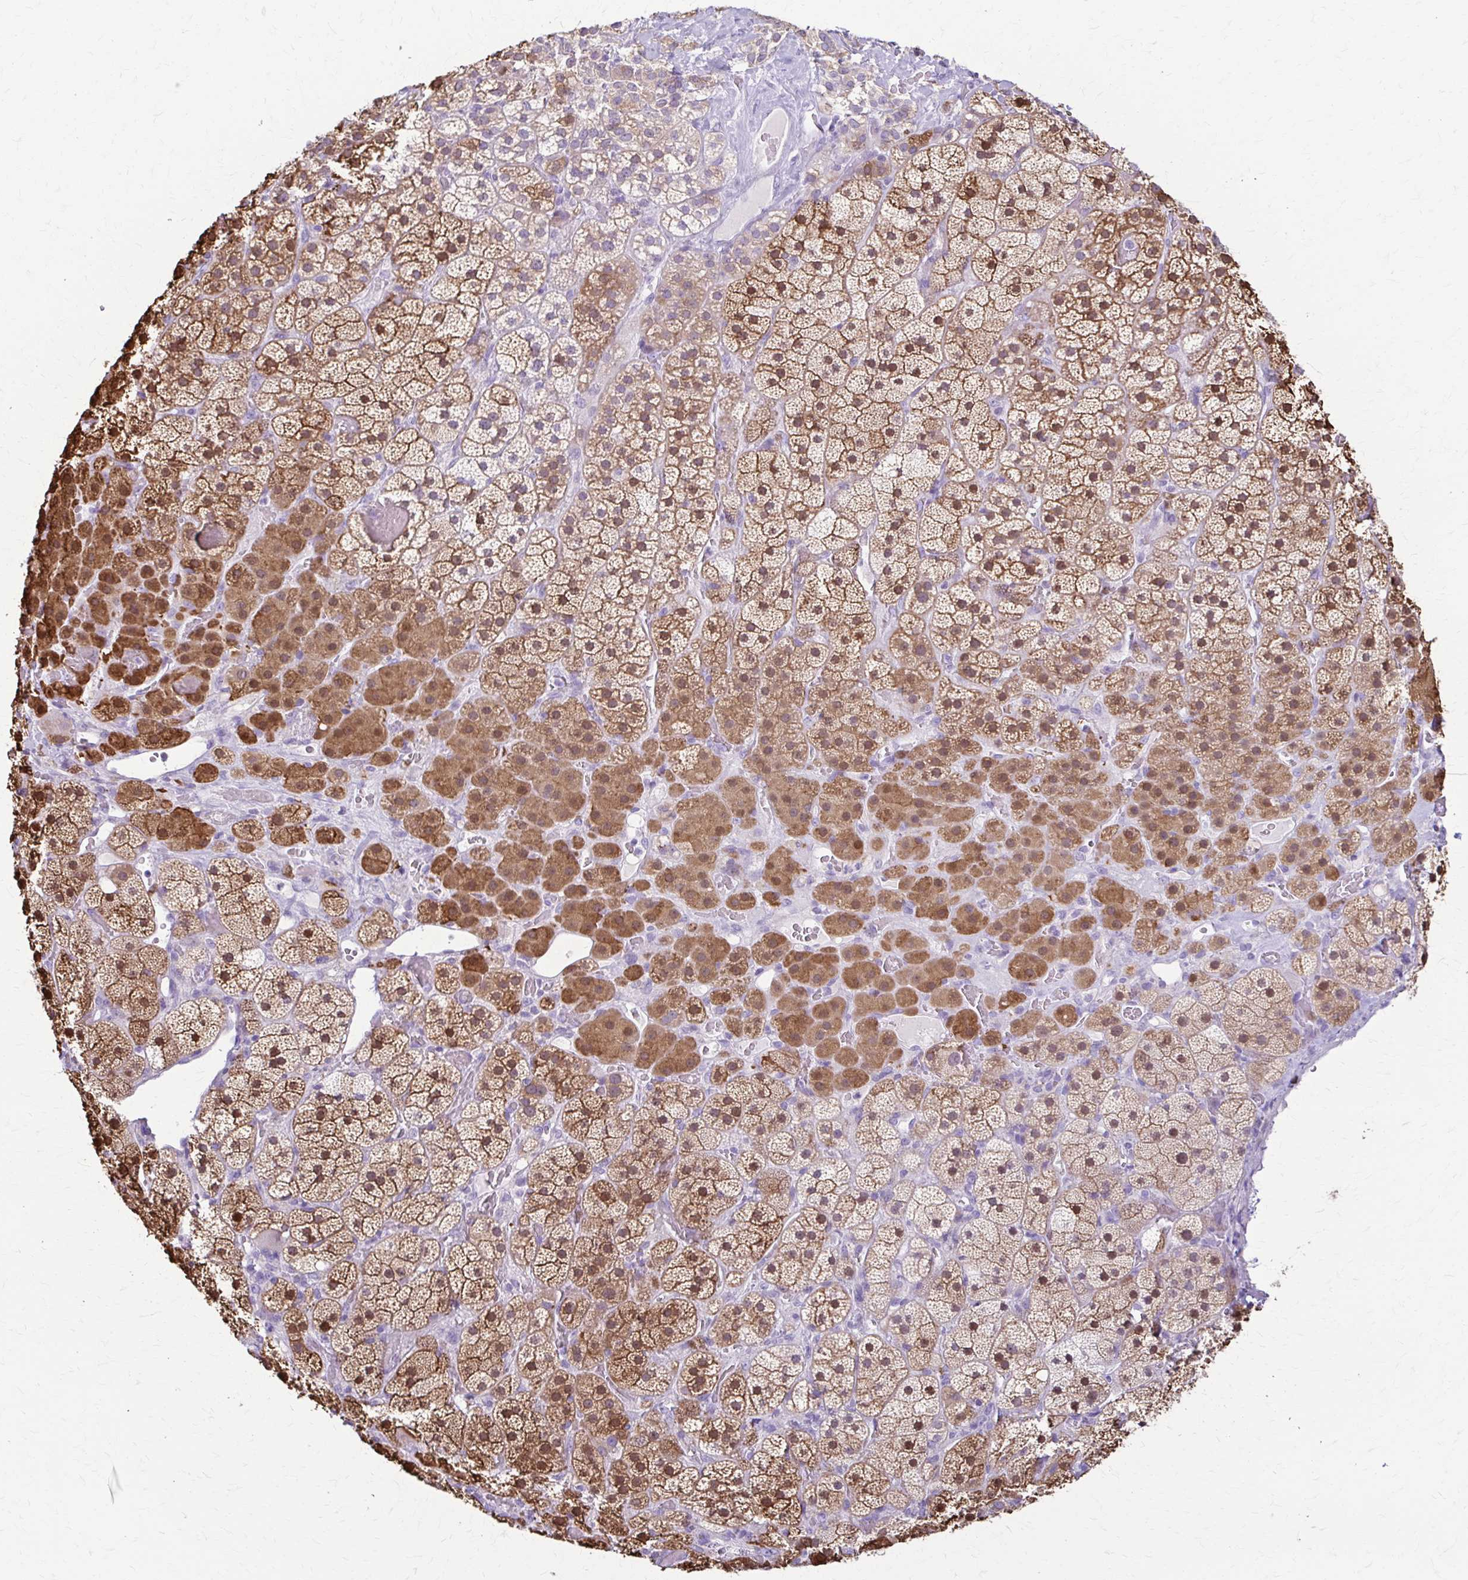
{"staining": {"intensity": "strong", "quantity": "25%-75%", "location": "cytoplasmic/membranous,nuclear"}, "tissue": "adrenal gland", "cell_type": "Glandular cells", "image_type": "normal", "snomed": [{"axis": "morphology", "description": "Normal tissue, NOS"}, {"axis": "topography", "description": "Adrenal gland"}], "caption": "High-power microscopy captured an immunohistochemistry (IHC) photomicrograph of unremarkable adrenal gland, revealing strong cytoplasmic/membranous,nuclear positivity in about 25%-75% of glandular cells.", "gene": "DSP", "patient": {"sex": "male", "age": 57}}